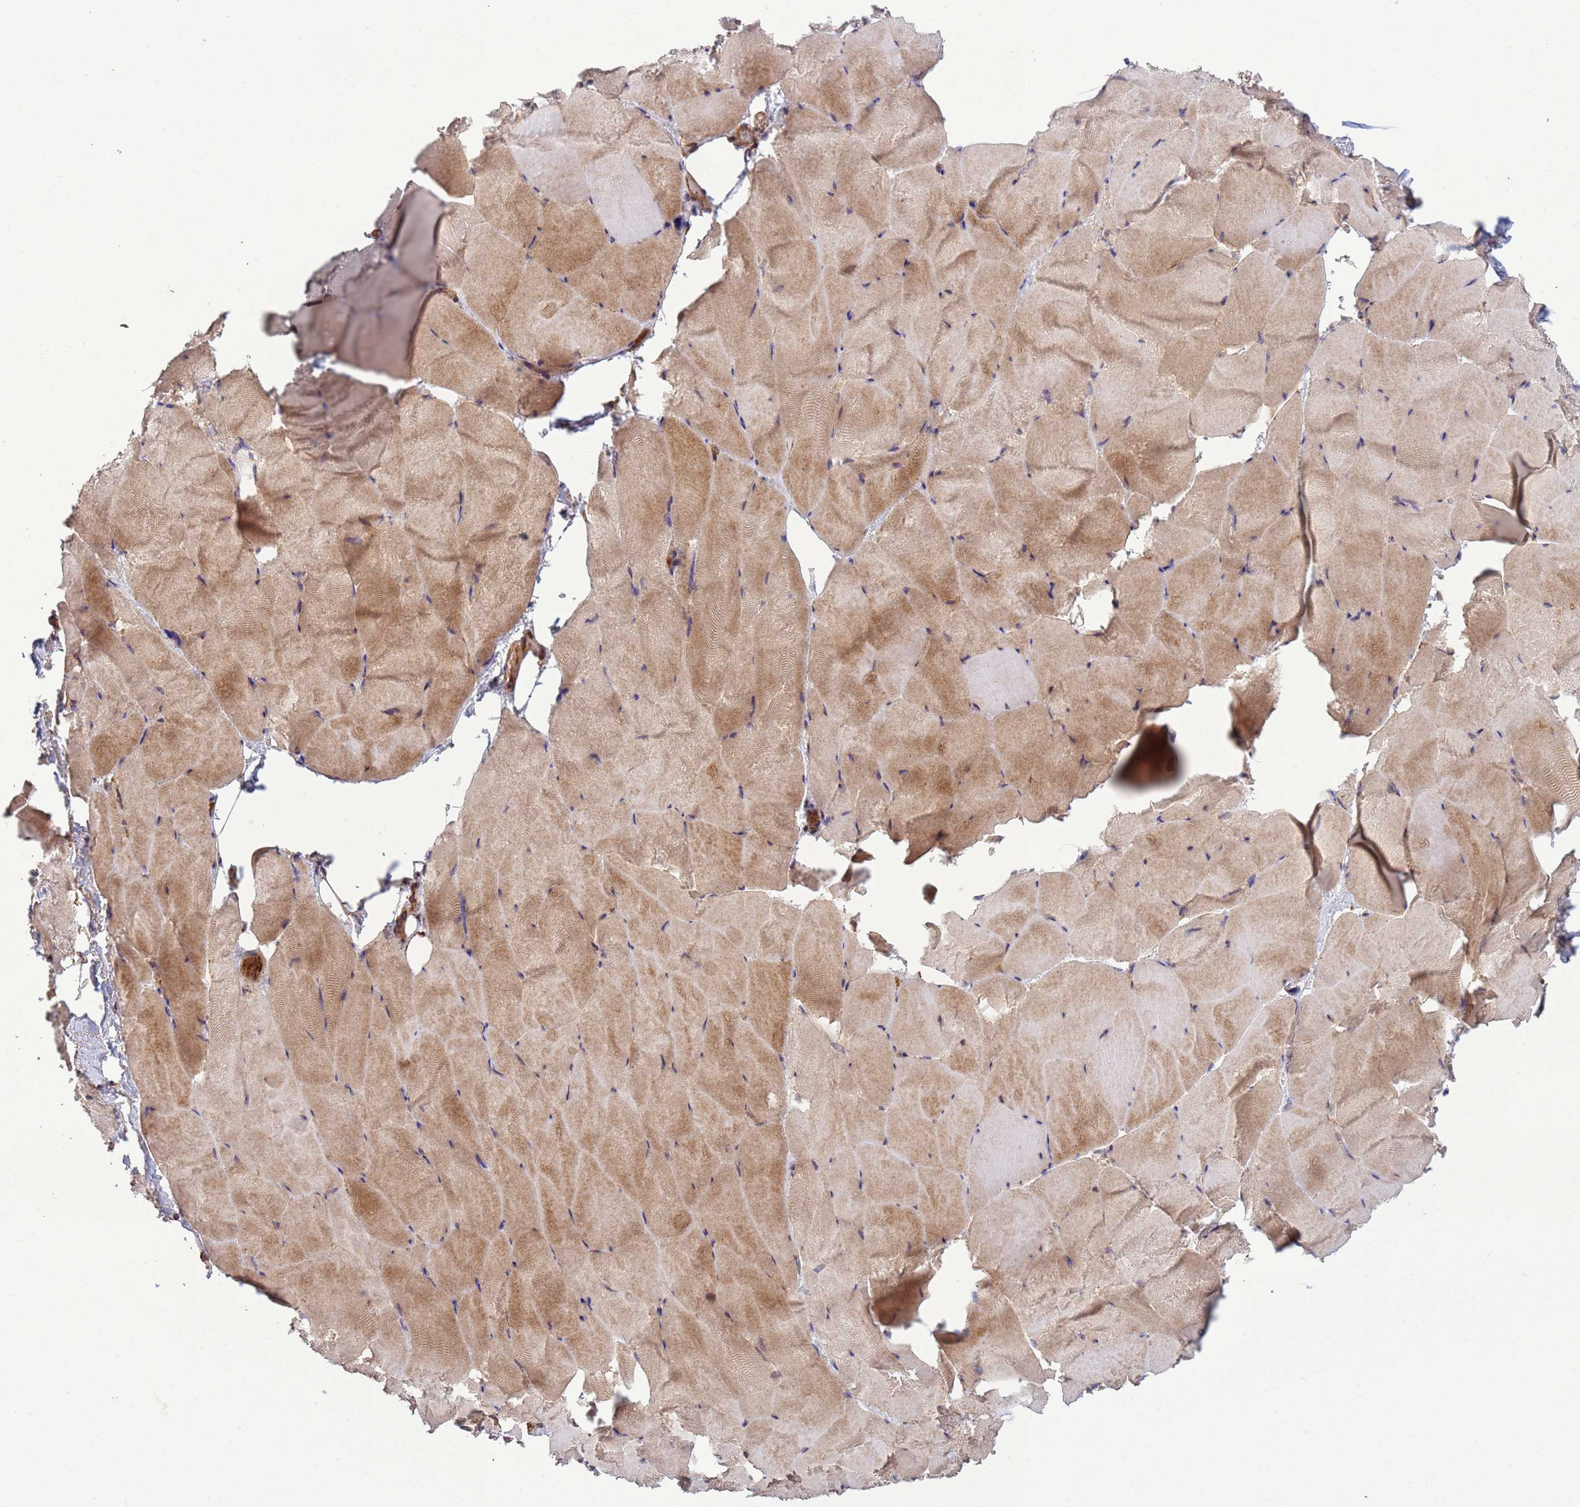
{"staining": {"intensity": "moderate", "quantity": "25%-75%", "location": "cytoplasmic/membranous"}, "tissue": "skeletal muscle", "cell_type": "Myocytes", "image_type": "normal", "snomed": [{"axis": "morphology", "description": "Normal tissue, NOS"}, {"axis": "topography", "description": "Skeletal muscle"}], "caption": "Moderate cytoplasmic/membranous protein expression is present in approximately 25%-75% of myocytes in skeletal muscle.", "gene": "RAB10", "patient": {"sex": "female", "age": 64}}